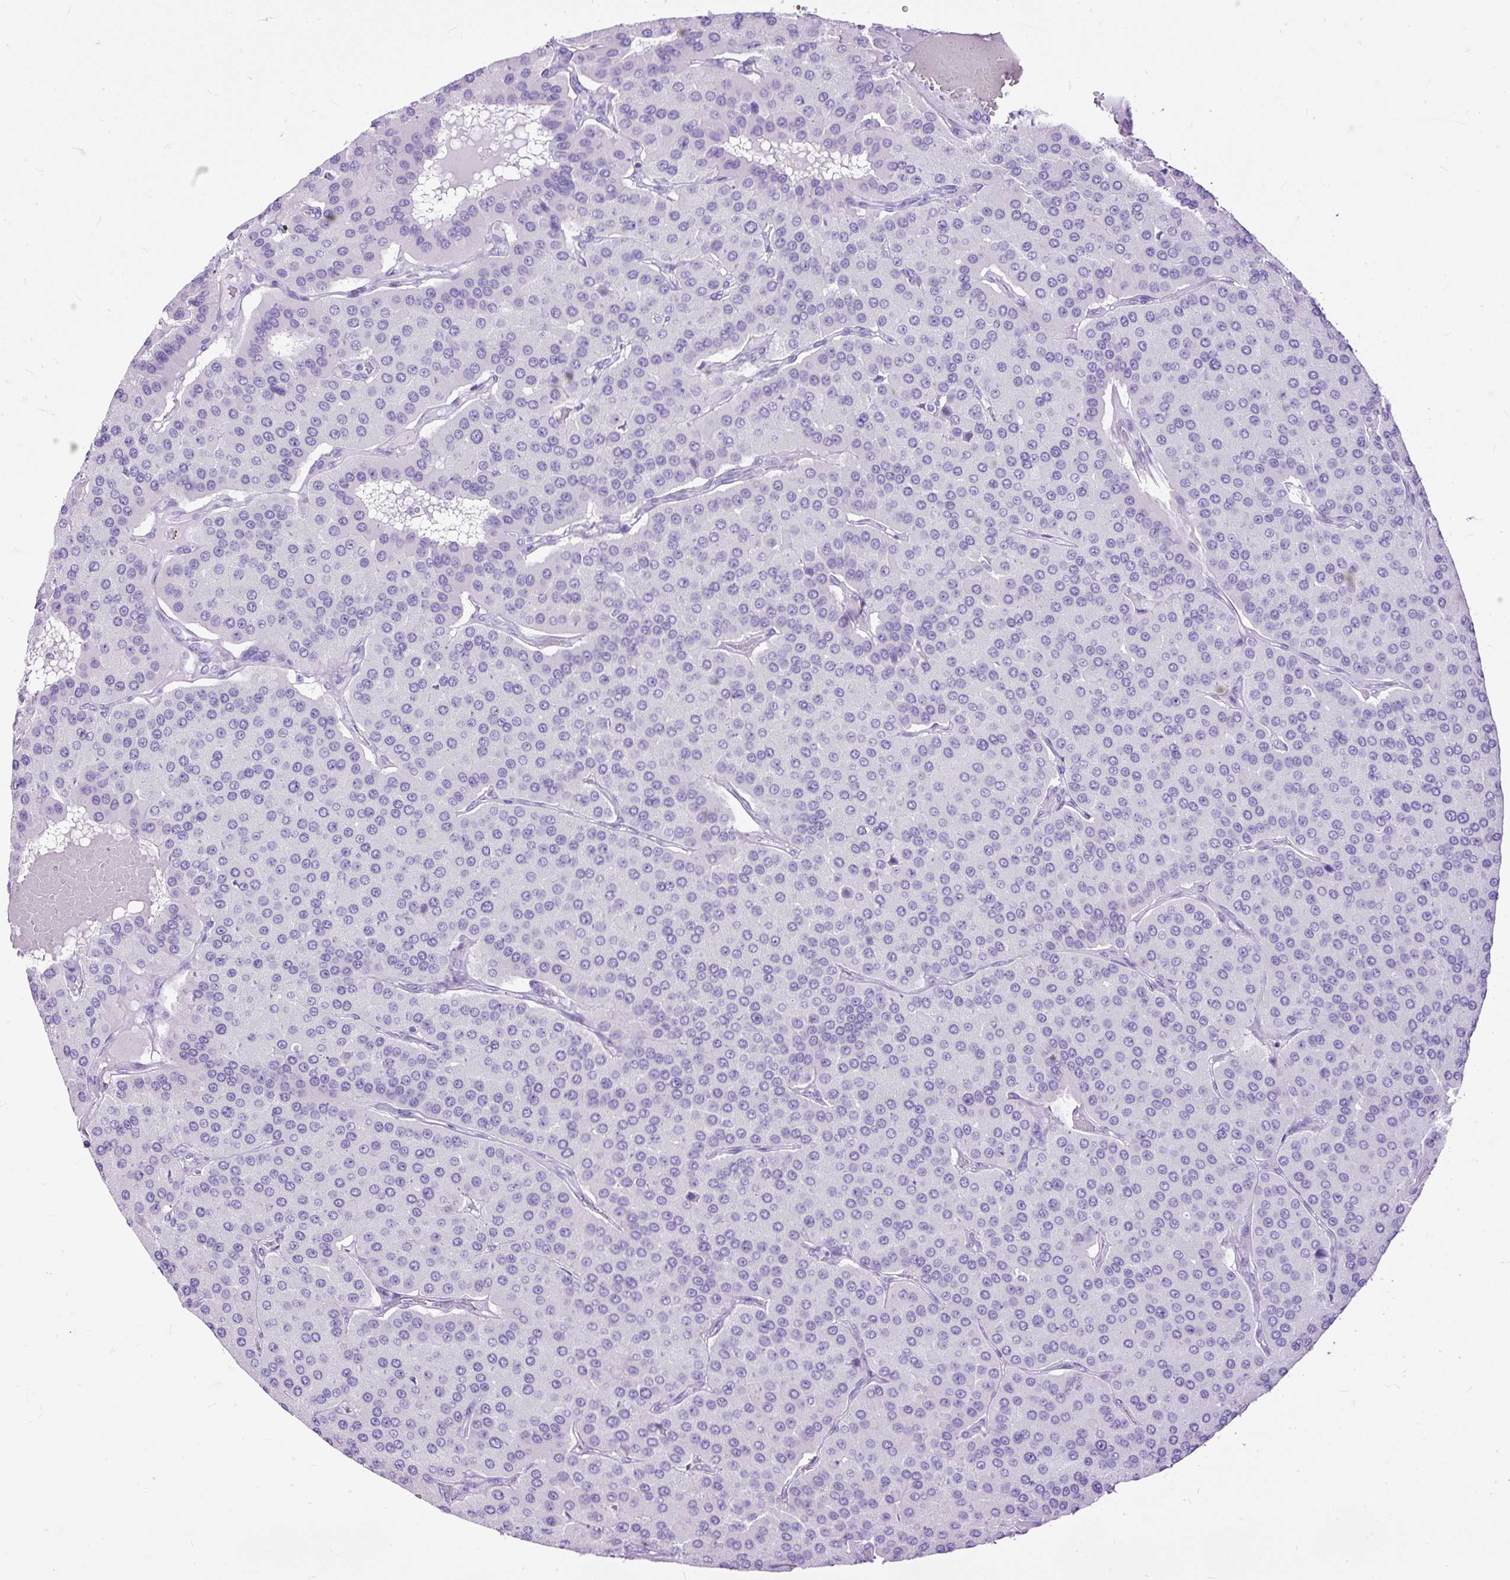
{"staining": {"intensity": "negative", "quantity": "none", "location": "none"}, "tissue": "parathyroid gland", "cell_type": "Glandular cells", "image_type": "normal", "snomed": [{"axis": "morphology", "description": "Normal tissue, NOS"}, {"axis": "morphology", "description": "Adenoma, NOS"}, {"axis": "topography", "description": "Parathyroid gland"}], "caption": "This is a micrograph of IHC staining of unremarkable parathyroid gland, which shows no staining in glandular cells. Nuclei are stained in blue.", "gene": "HEY1", "patient": {"sex": "female", "age": 86}}